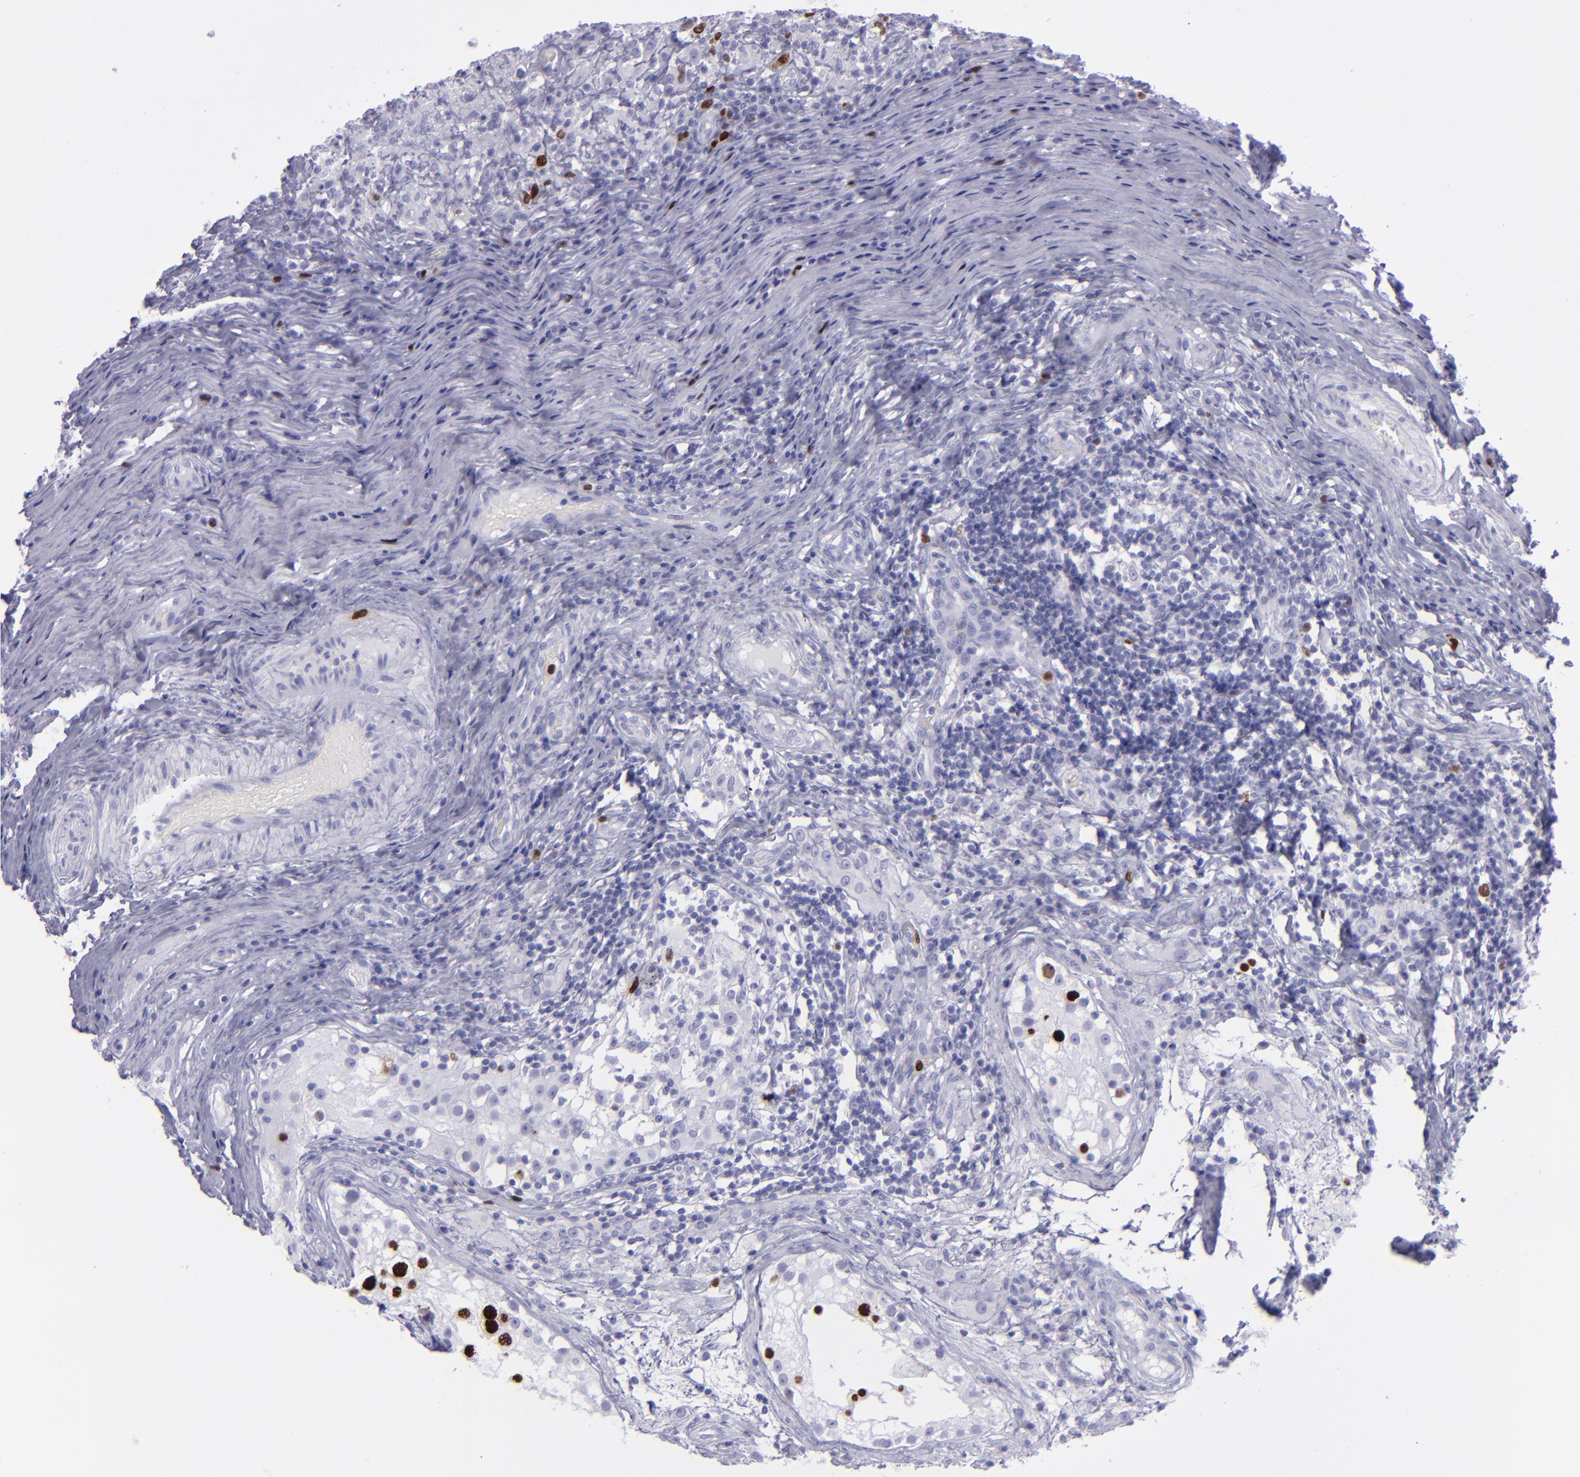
{"staining": {"intensity": "strong", "quantity": "<25%", "location": "nuclear"}, "tissue": "testis cancer", "cell_type": "Tumor cells", "image_type": "cancer", "snomed": [{"axis": "morphology", "description": "Seminoma, NOS"}, {"axis": "topography", "description": "Testis"}], "caption": "Testis cancer (seminoma) stained with a brown dye shows strong nuclear positive positivity in approximately <25% of tumor cells.", "gene": "TOP2A", "patient": {"sex": "male", "age": 34}}